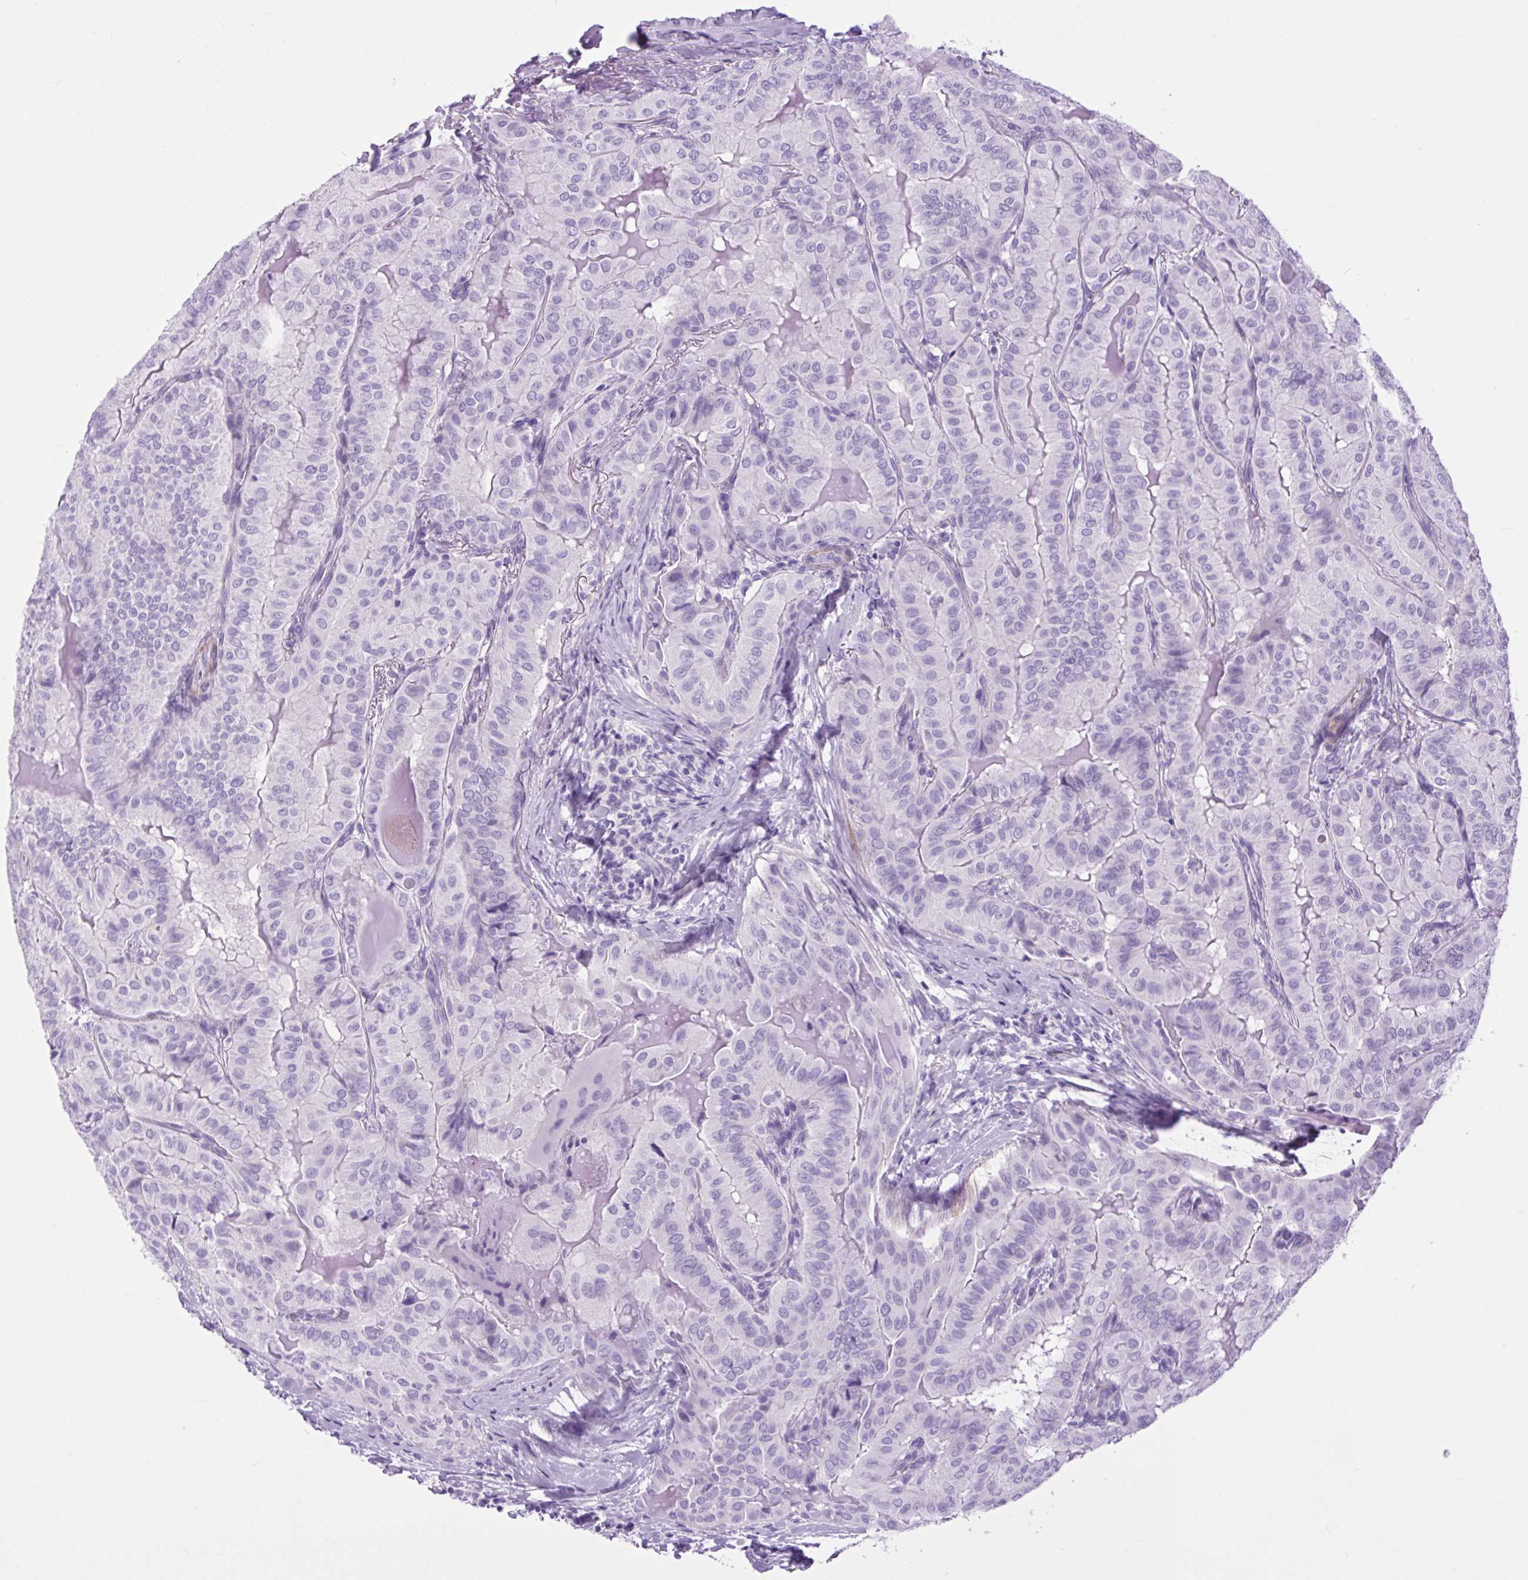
{"staining": {"intensity": "negative", "quantity": "none", "location": "none"}, "tissue": "thyroid cancer", "cell_type": "Tumor cells", "image_type": "cancer", "snomed": [{"axis": "morphology", "description": "Papillary adenocarcinoma, NOS"}, {"axis": "topography", "description": "Thyroid gland"}], "caption": "A high-resolution image shows IHC staining of papillary adenocarcinoma (thyroid), which exhibits no significant staining in tumor cells.", "gene": "DPP6", "patient": {"sex": "female", "age": 68}}